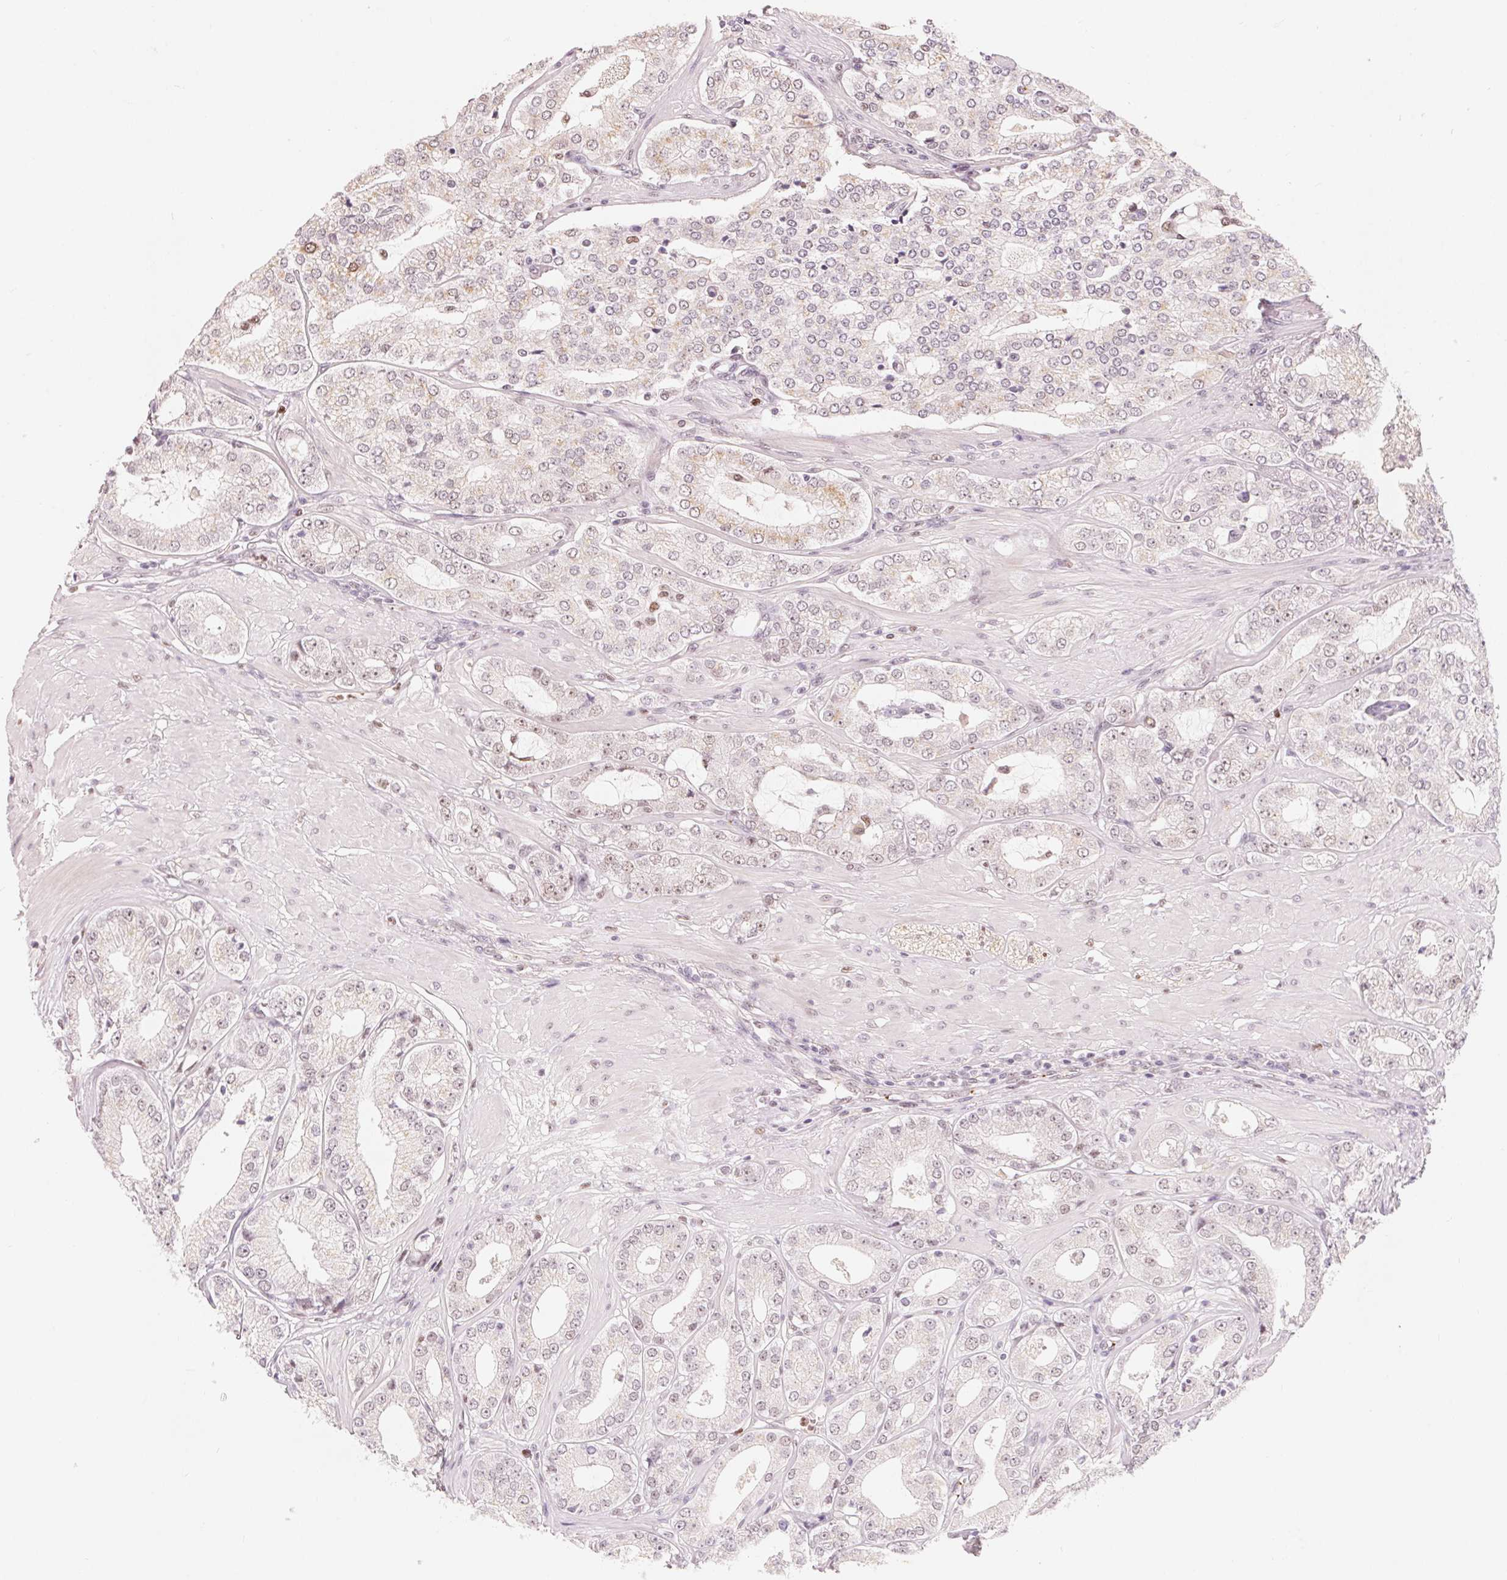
{"staining": {"intensity": "weak", "quantity": "<25%", "location": "nuclear"}, "tissue": "prostate cancer", "cell_type": "Tumor cells", "image_type": "cancer", "snomed": [{"axis": "morphology", "description": "Adenocarcinoma, Low grade"}, {"axis": "topography", "description": "Prostate"}], "caption": "This is an immunohistochemistry (IHC) photomicrograph of adenocarcinoma (low-grade) (prostate). There is no positivity in tumor cells.", "gene": "ARHGAP22", "patient": {"sex": "male", "age": 60}}